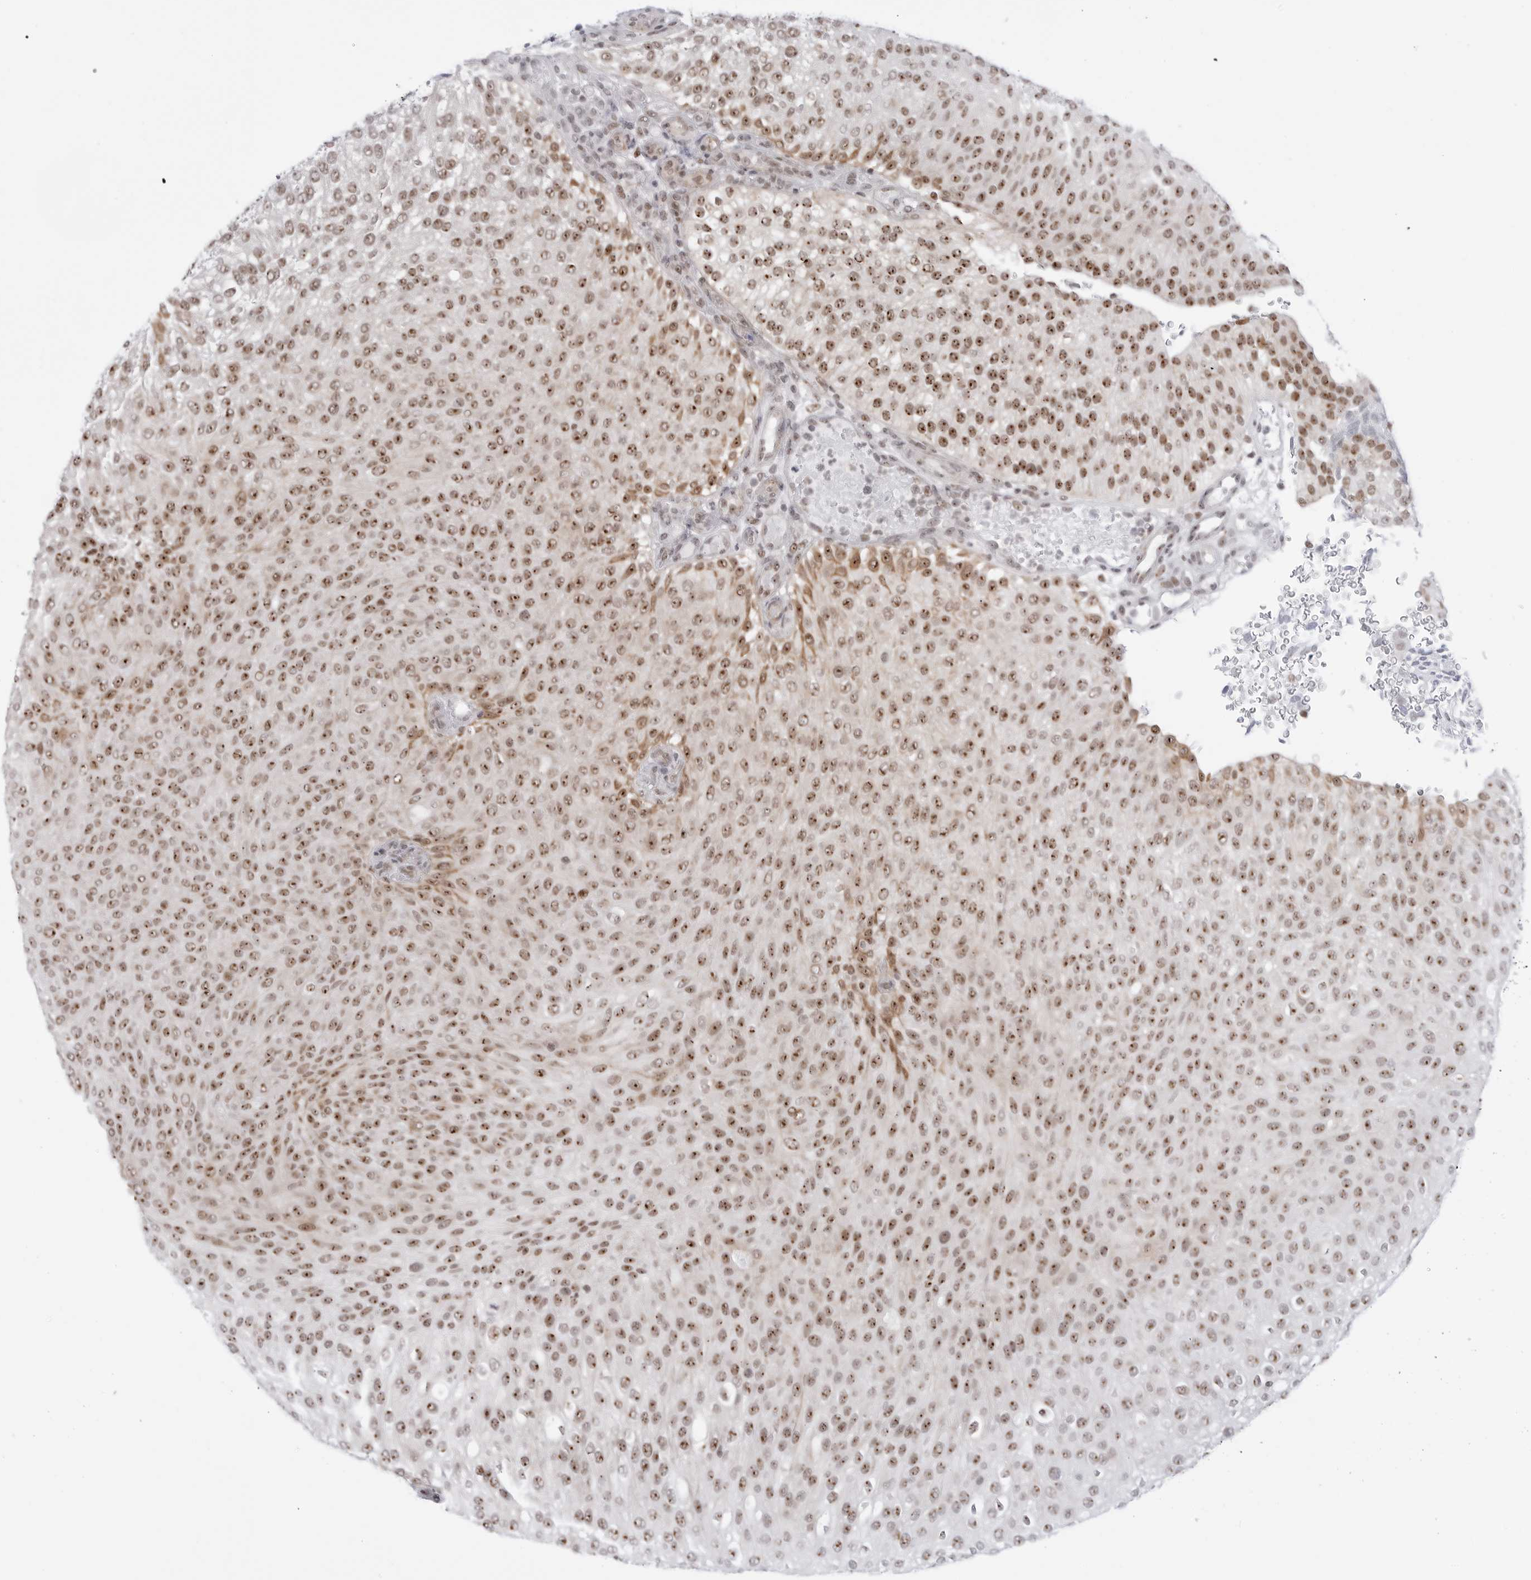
{"staining": {"intensity": "moderate", "quantity": ">75%", "location": "cytoplasmic/membranous,nuclear"}, "tissue": "urothelial cancer", "cell_type": "Tumor cells", "image_type": "cancer", "snomed": [{"axis": "morphology", "description": "Urothelial carcinoma, Low grade"}, {"axis": "topography", "description": "Urinary bladder"}], "caption": "Immunohistochemistry (IHC) of urothelial cancer exhibits medium levels of moderate cytoplasmic/membranous and nuclear staining in about >75% of tumor cells.", "gene": "C1orf162", "patient": {"sex": "male", "age": 78}}